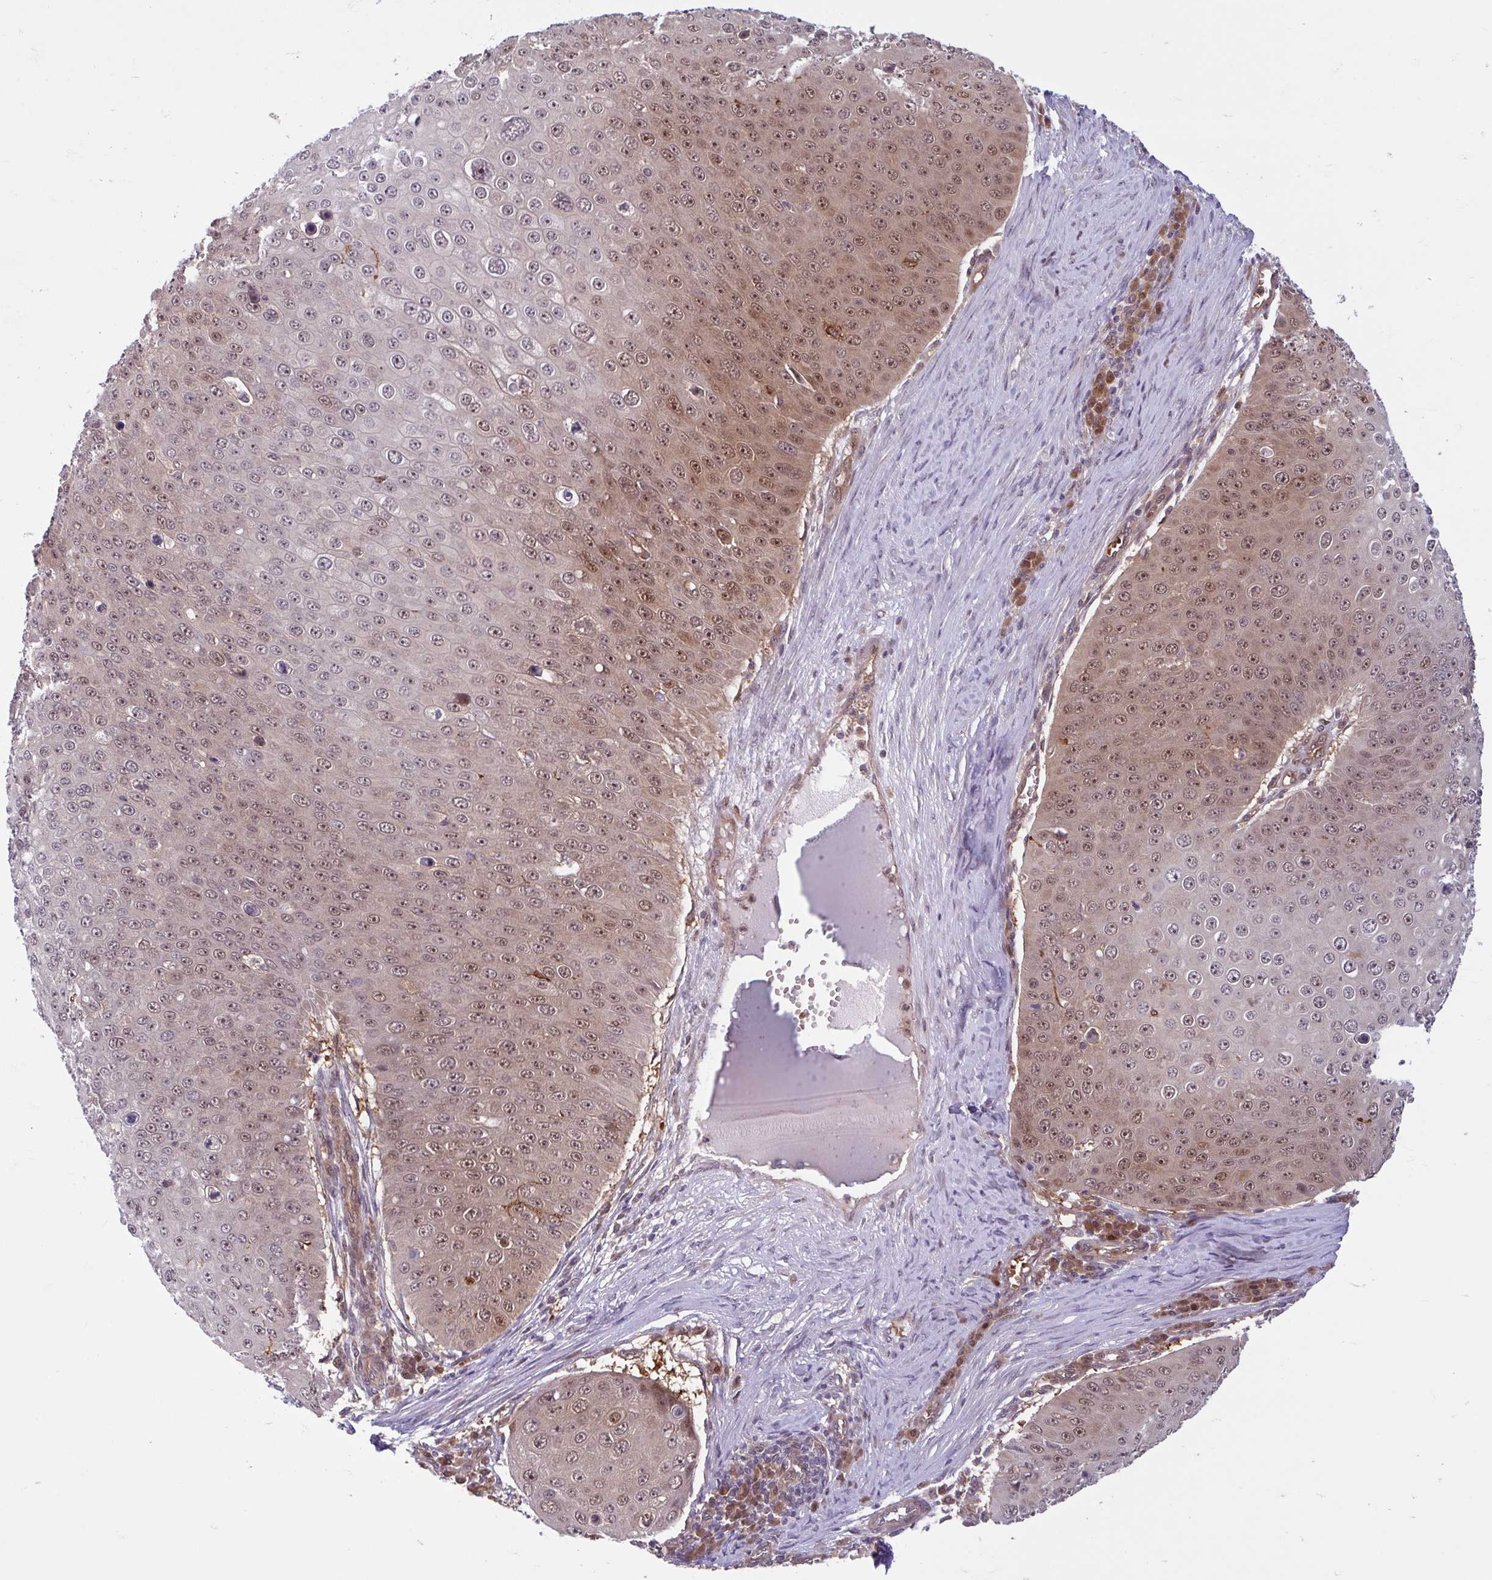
{"staining": {"intensity": "strong", "quantity": "25%-75%", "location": "nuclear"}, "tissue": "skin cancer", "cell_type": "Tumor cells", "image_type": "cancer", "snomed": [{"axis": "morphology", "description": "Squamous cell carcinoma, NOS"}, {"axis": "topography", "description": "Skin"}], "caption": "This is a photomicrograph of IHC staining of skin cancer (squamous cell carcinoma), which shows strong positivity in the nuclear of tumor cells.", "gene": "HMBS", "patient": {"sex": "male", "age": 71}}